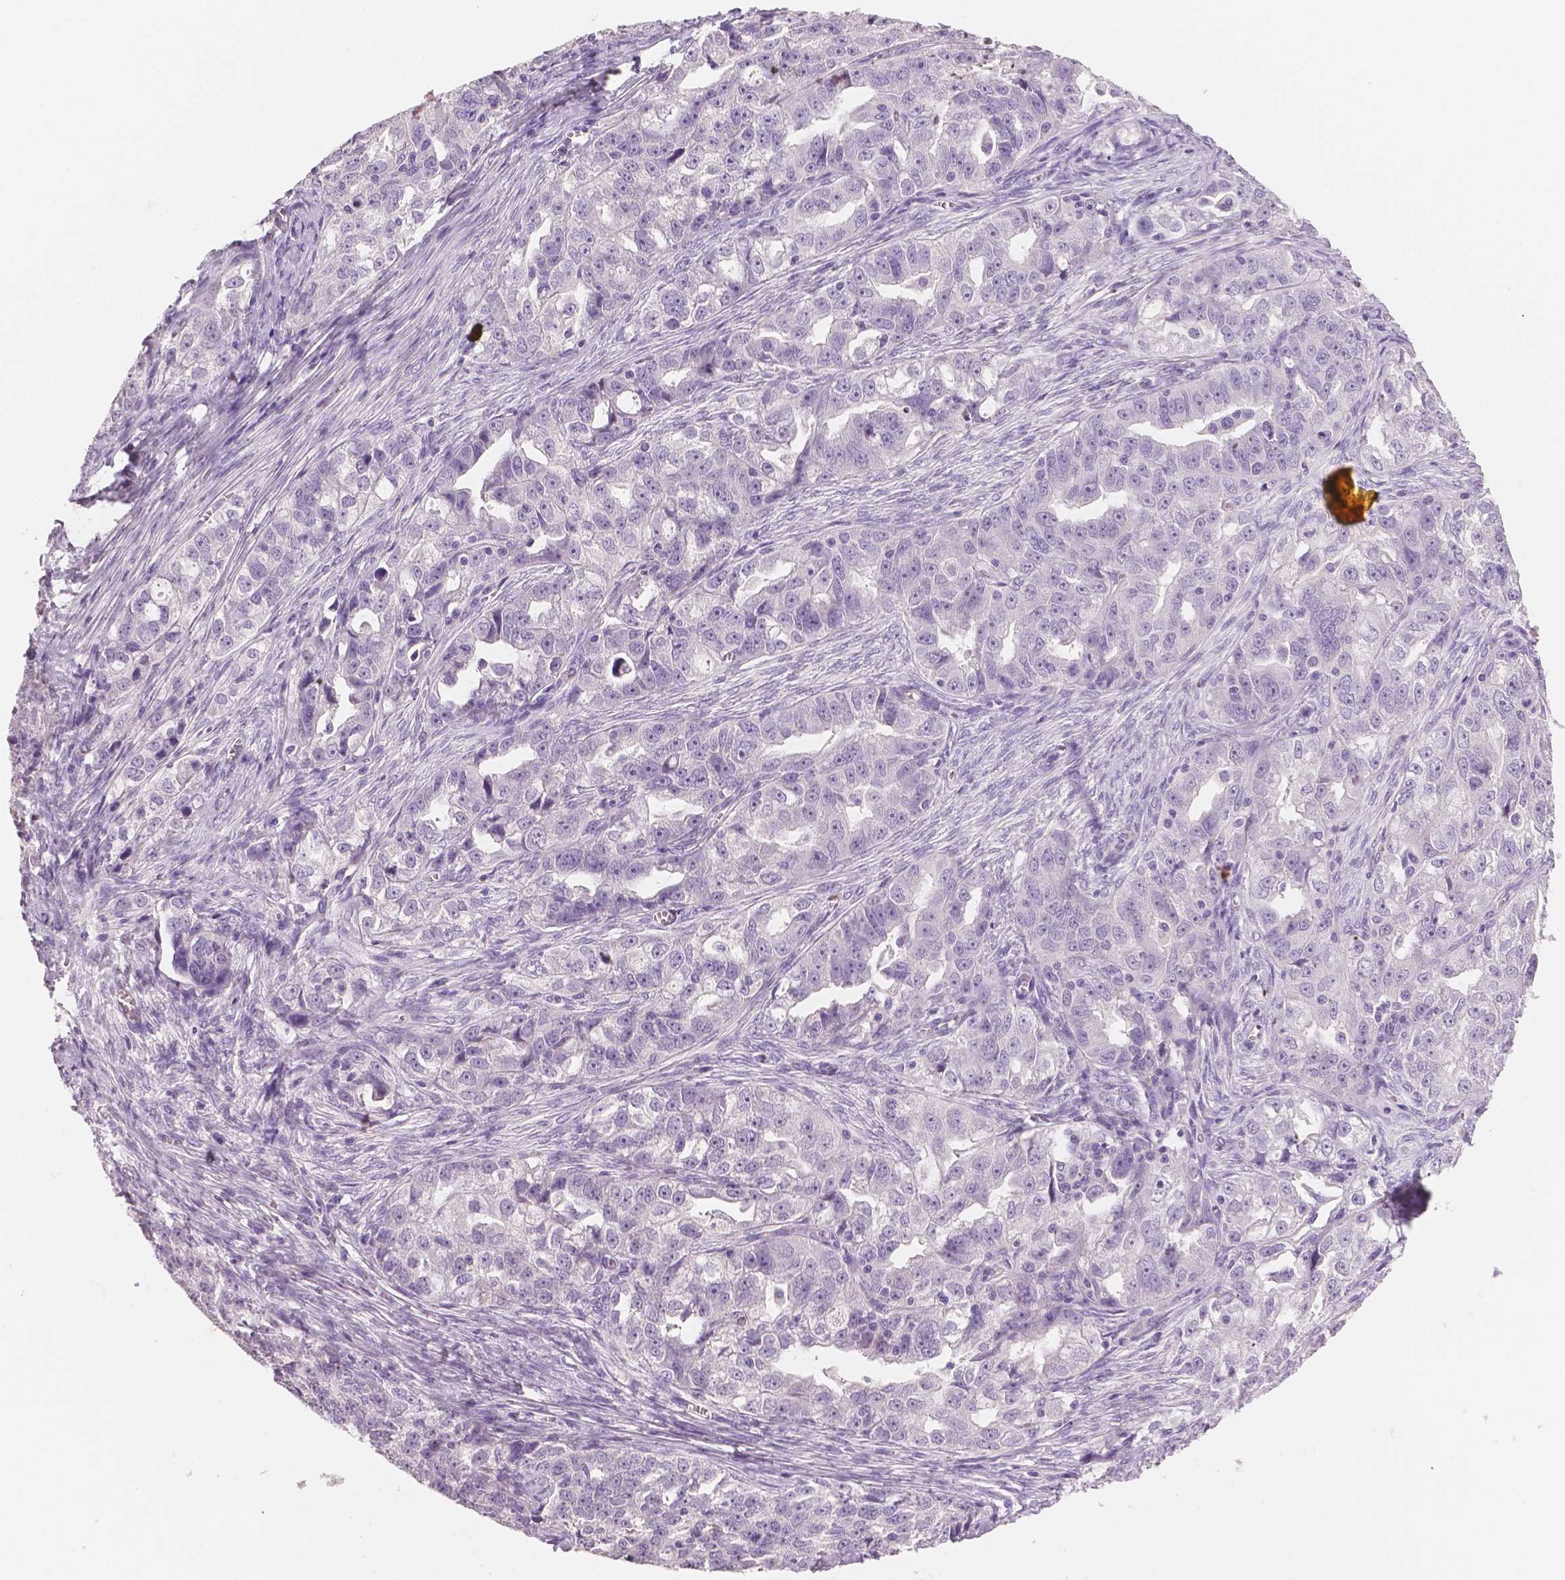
{"staining": {"intensity": "negative", "quantity": "none", "location": "none"}, "tissue": "ovarian cancer", "cell_type": "Tumor cells", "image_type": "cancer", "snomed": [{"axis": "morphology", "description": "Cystadenocarcinoma, serous, NOS"}, {"axis": "topography", "description": "Ovary"}], "caption": "The histopathology image reveals no staining of tumor cells in ovarian serous cystadenocarcinoma. Nuclei are stained in blue.", "gene": "TSPAN7", "patient": {"sex": "female", "age": 51}}